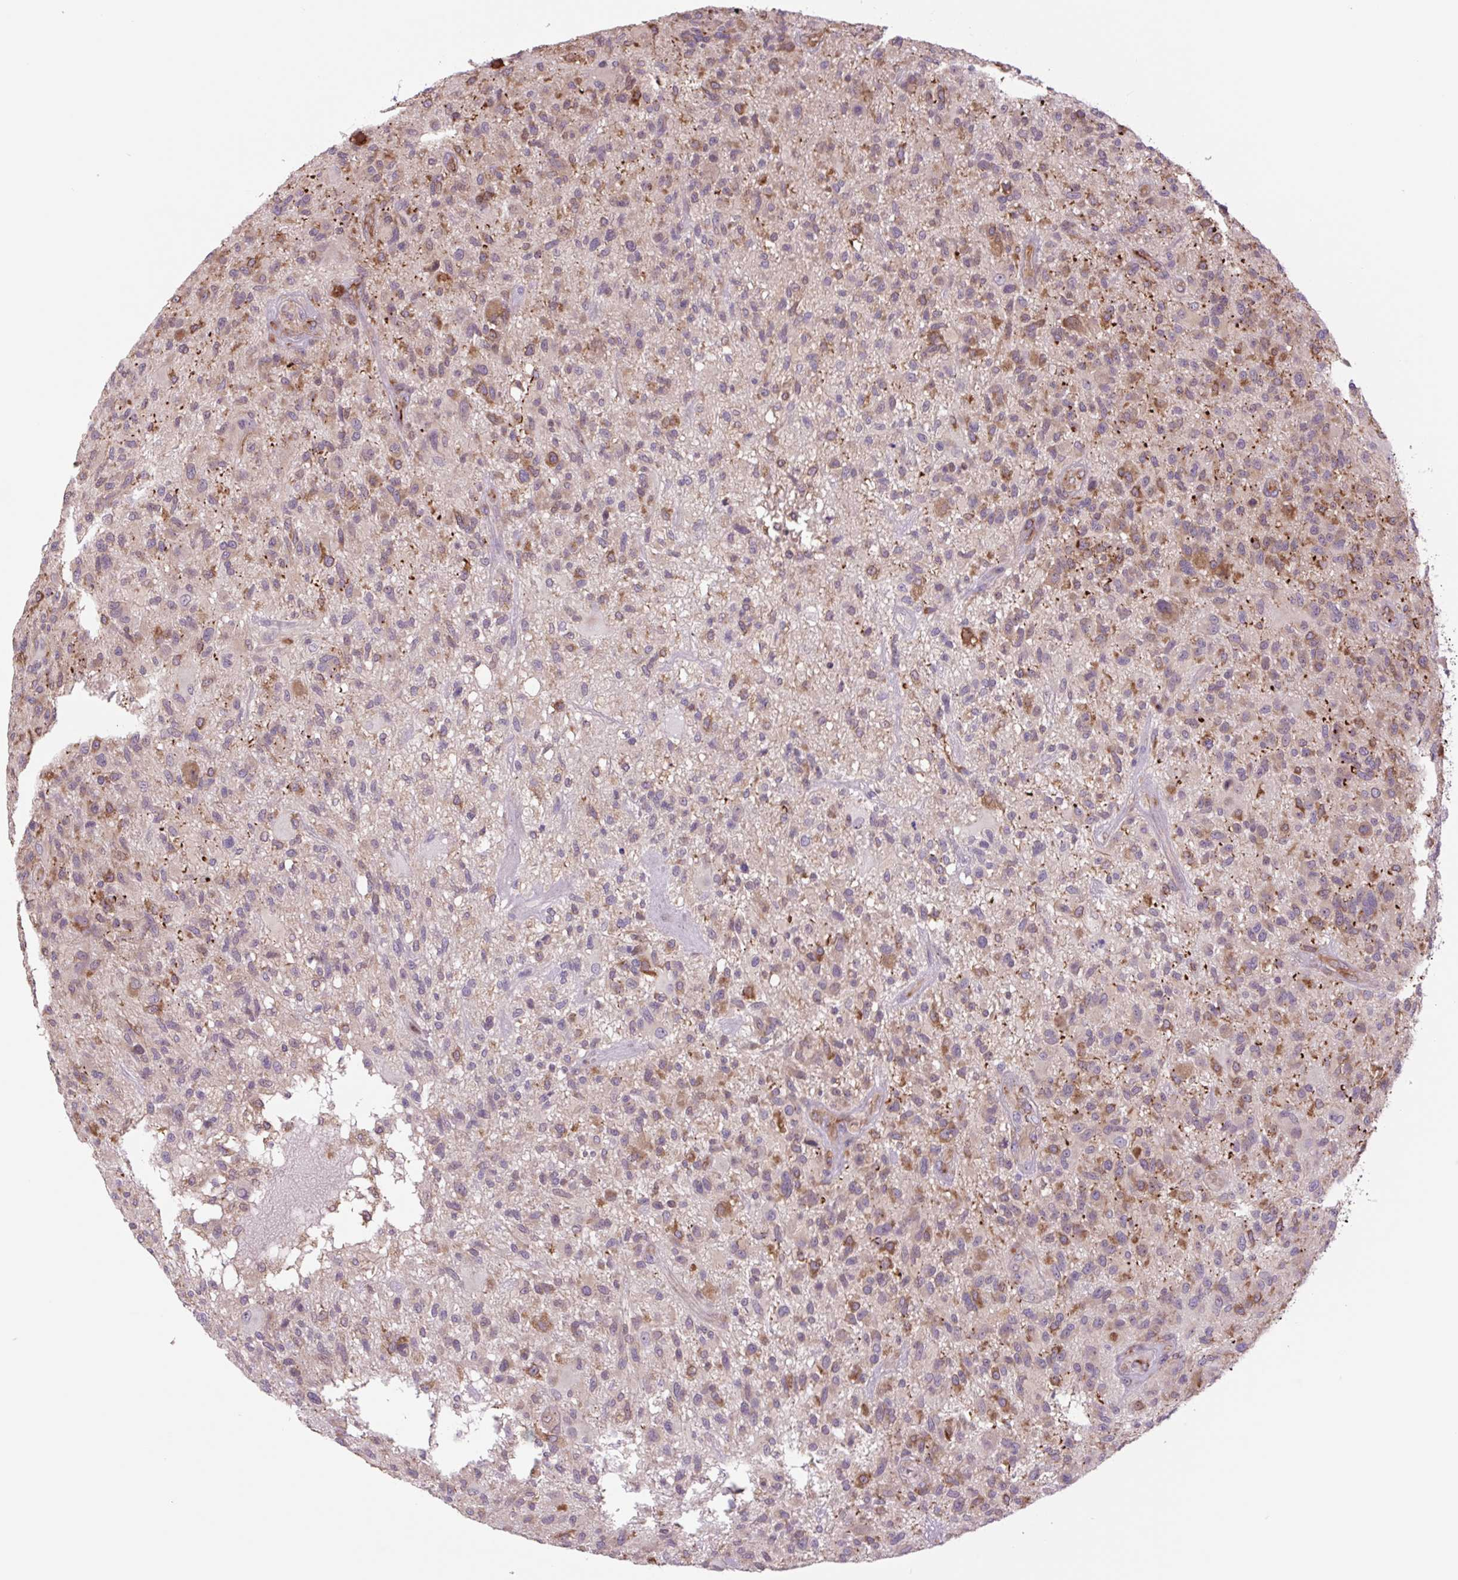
{"staining": {"intensity": "moderate", "quantity": "<25%", "location": "cytoplasmic/membranous"}, "tissue": "glioma", "cell_type": "Tumor cells", "image_type": "cancer", "snomed": [{"axis": "morphology", "description": "Glioma, malignant, High grade"}, {"axis": "topography", "description": "Brain"}], "caption": "Glioma stained with a protein marker reveals moderate staining in tumor cells.", "gene": "PLA2G4A", "patient": {"sex": "male", "age": 47}}